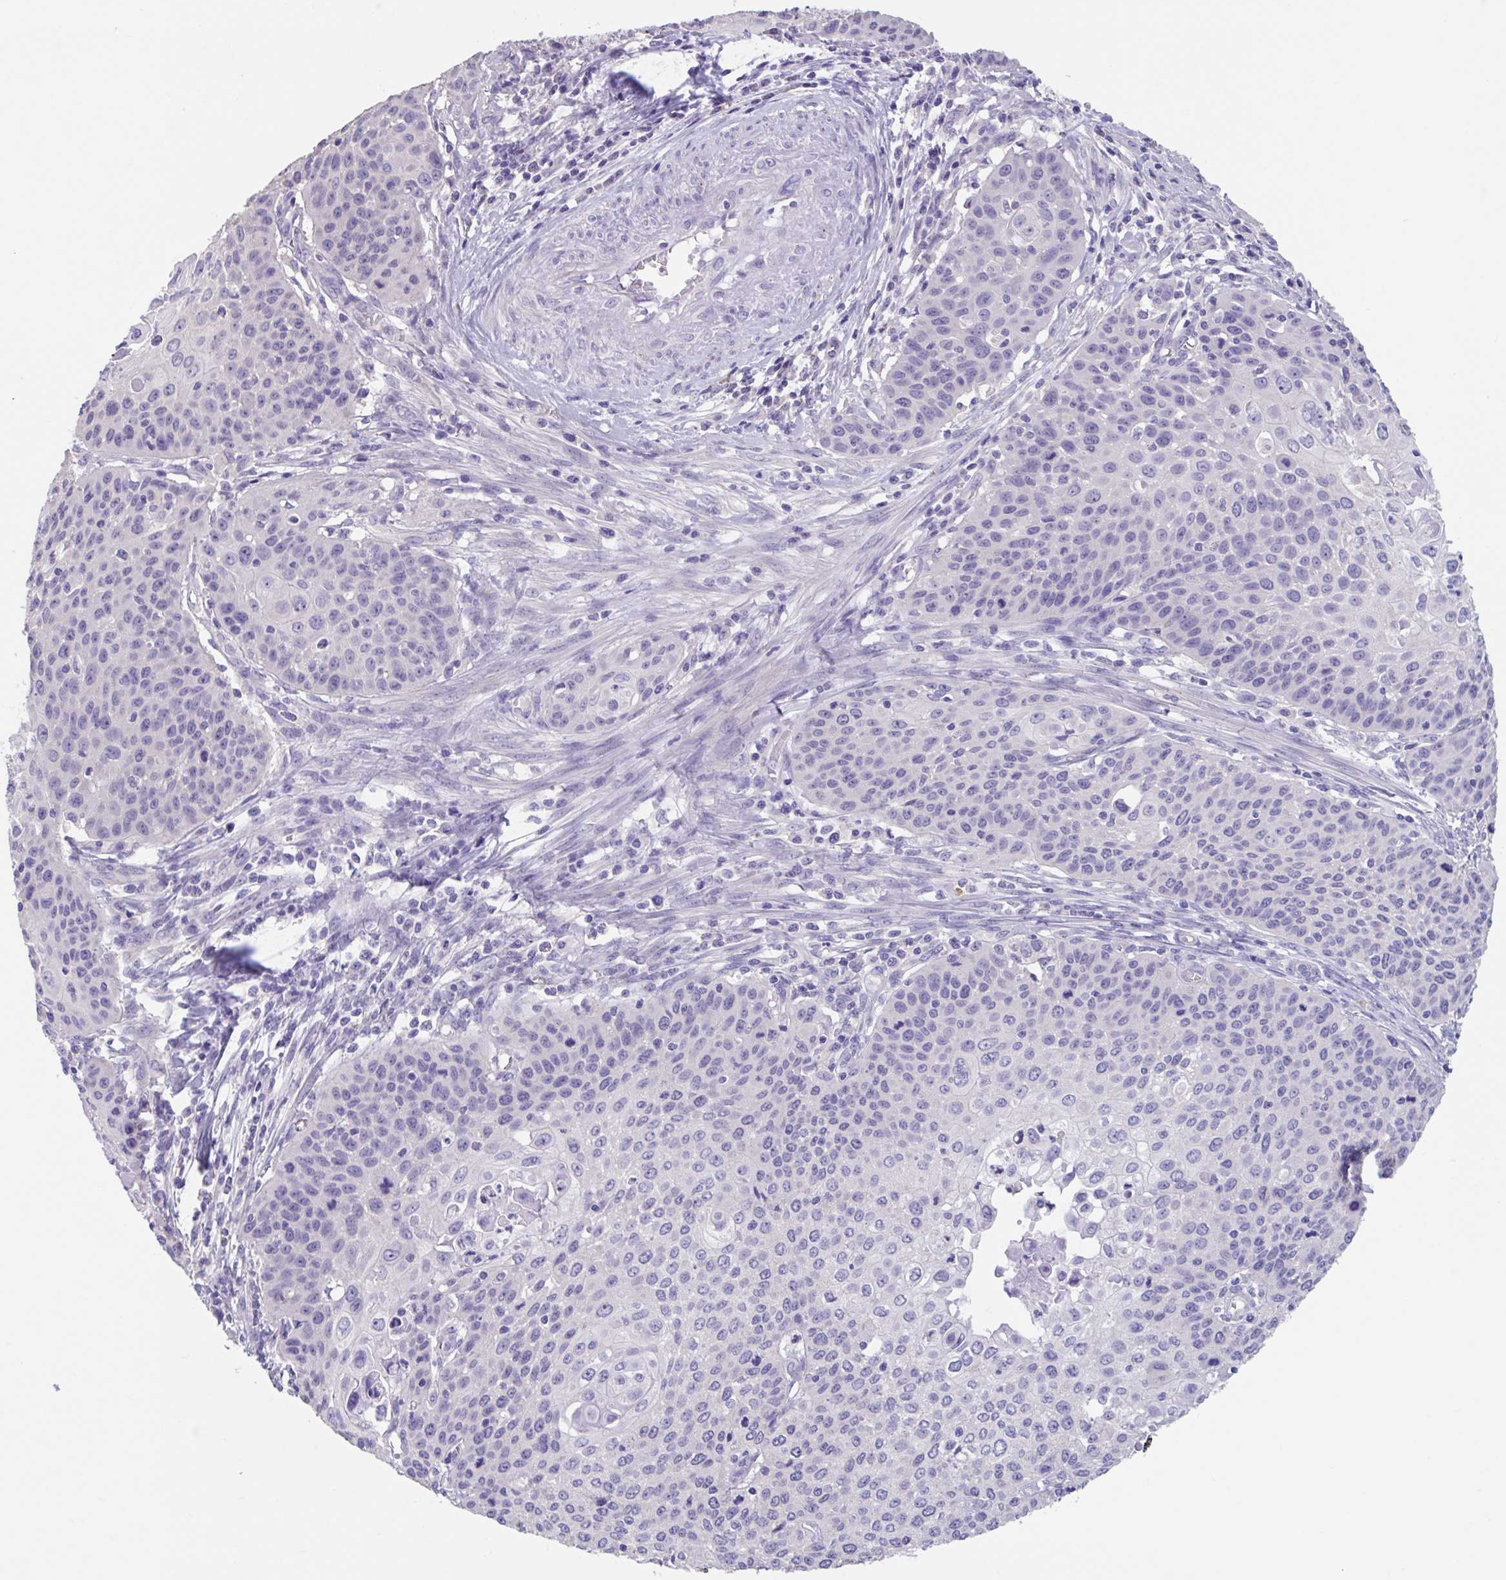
{"staining": {"intensity": "negative", "quantity": "none", "location": "none"}, "tissue": "cervical cancer", "cell_type": "Tumor cells", "image_type": "cancer", "snomed": [{"axis": "morphology", "description": "Squamous cell carcinoma, NOS"}, {"axis": "topography", "description": "Cervix"}], "caption": "An image of cervical cancer stained for a protein displays no brown staining in tumor cells.", "gene": "GPR162", "patient": {"sex": "female", "age": 65}}